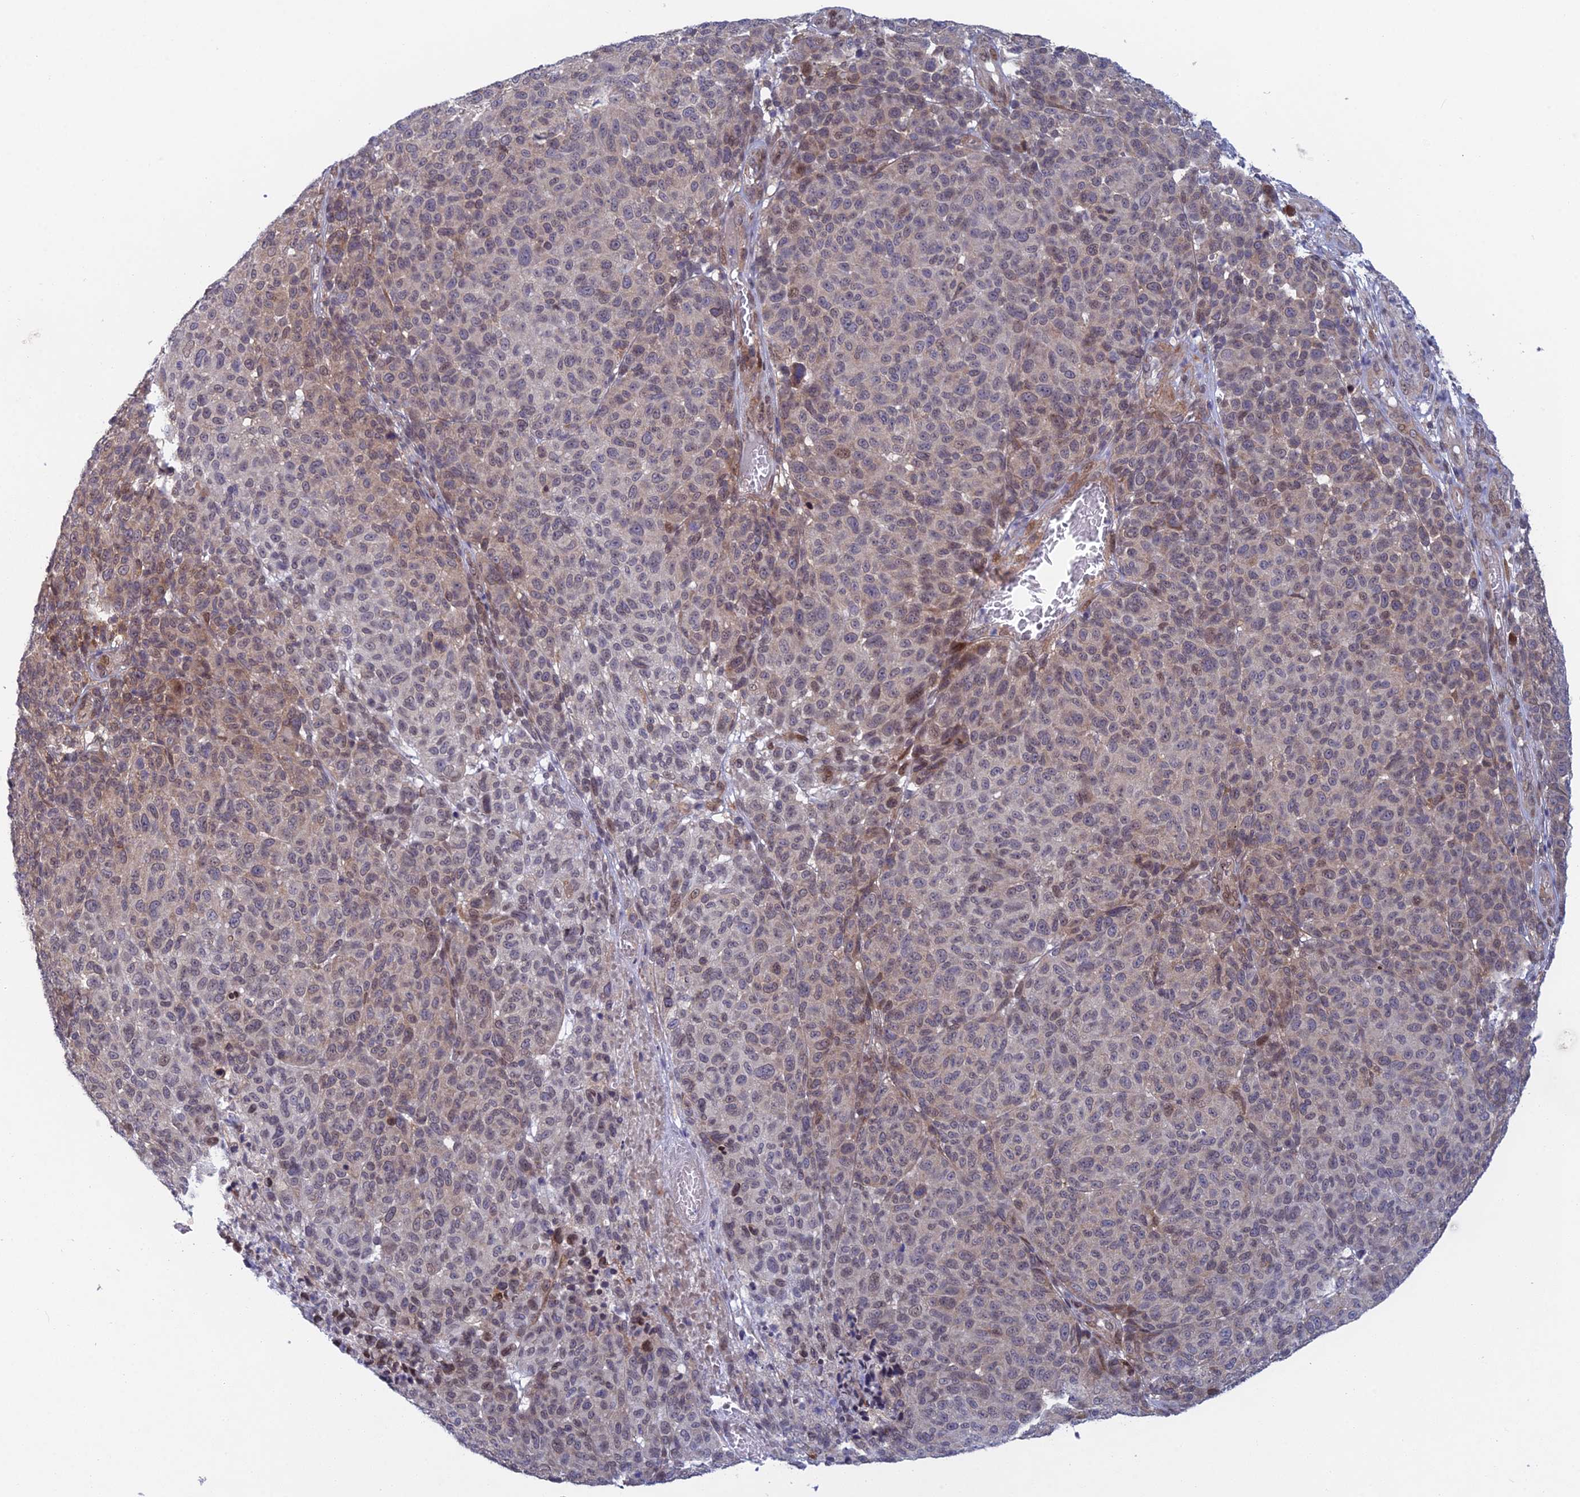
{"staining": {"intensity": "weak", "quantity": "<25%", "location": "cytoplasmic/membranous,nuclear"}, "tissue": "melanoma", "cell_type": "Tumor cells", "image_type": "cancer", "snomed": [{"axis": "morphology", "description": "Malignant melanoma, NOS"}, {"axis": "topography", "description": "Skin"}], "caption": "High magnification brightfield microscopy of melanoma stained with DAB (3,3'-diaminobenzidine) (brown) and counterstained with hematoxylin (blue): tumor cells show no significant positivity. (DAB immunohistochemistry, high magnification).", "gene": "SRA1", "patient": {"sex": "male", "age": 49}}